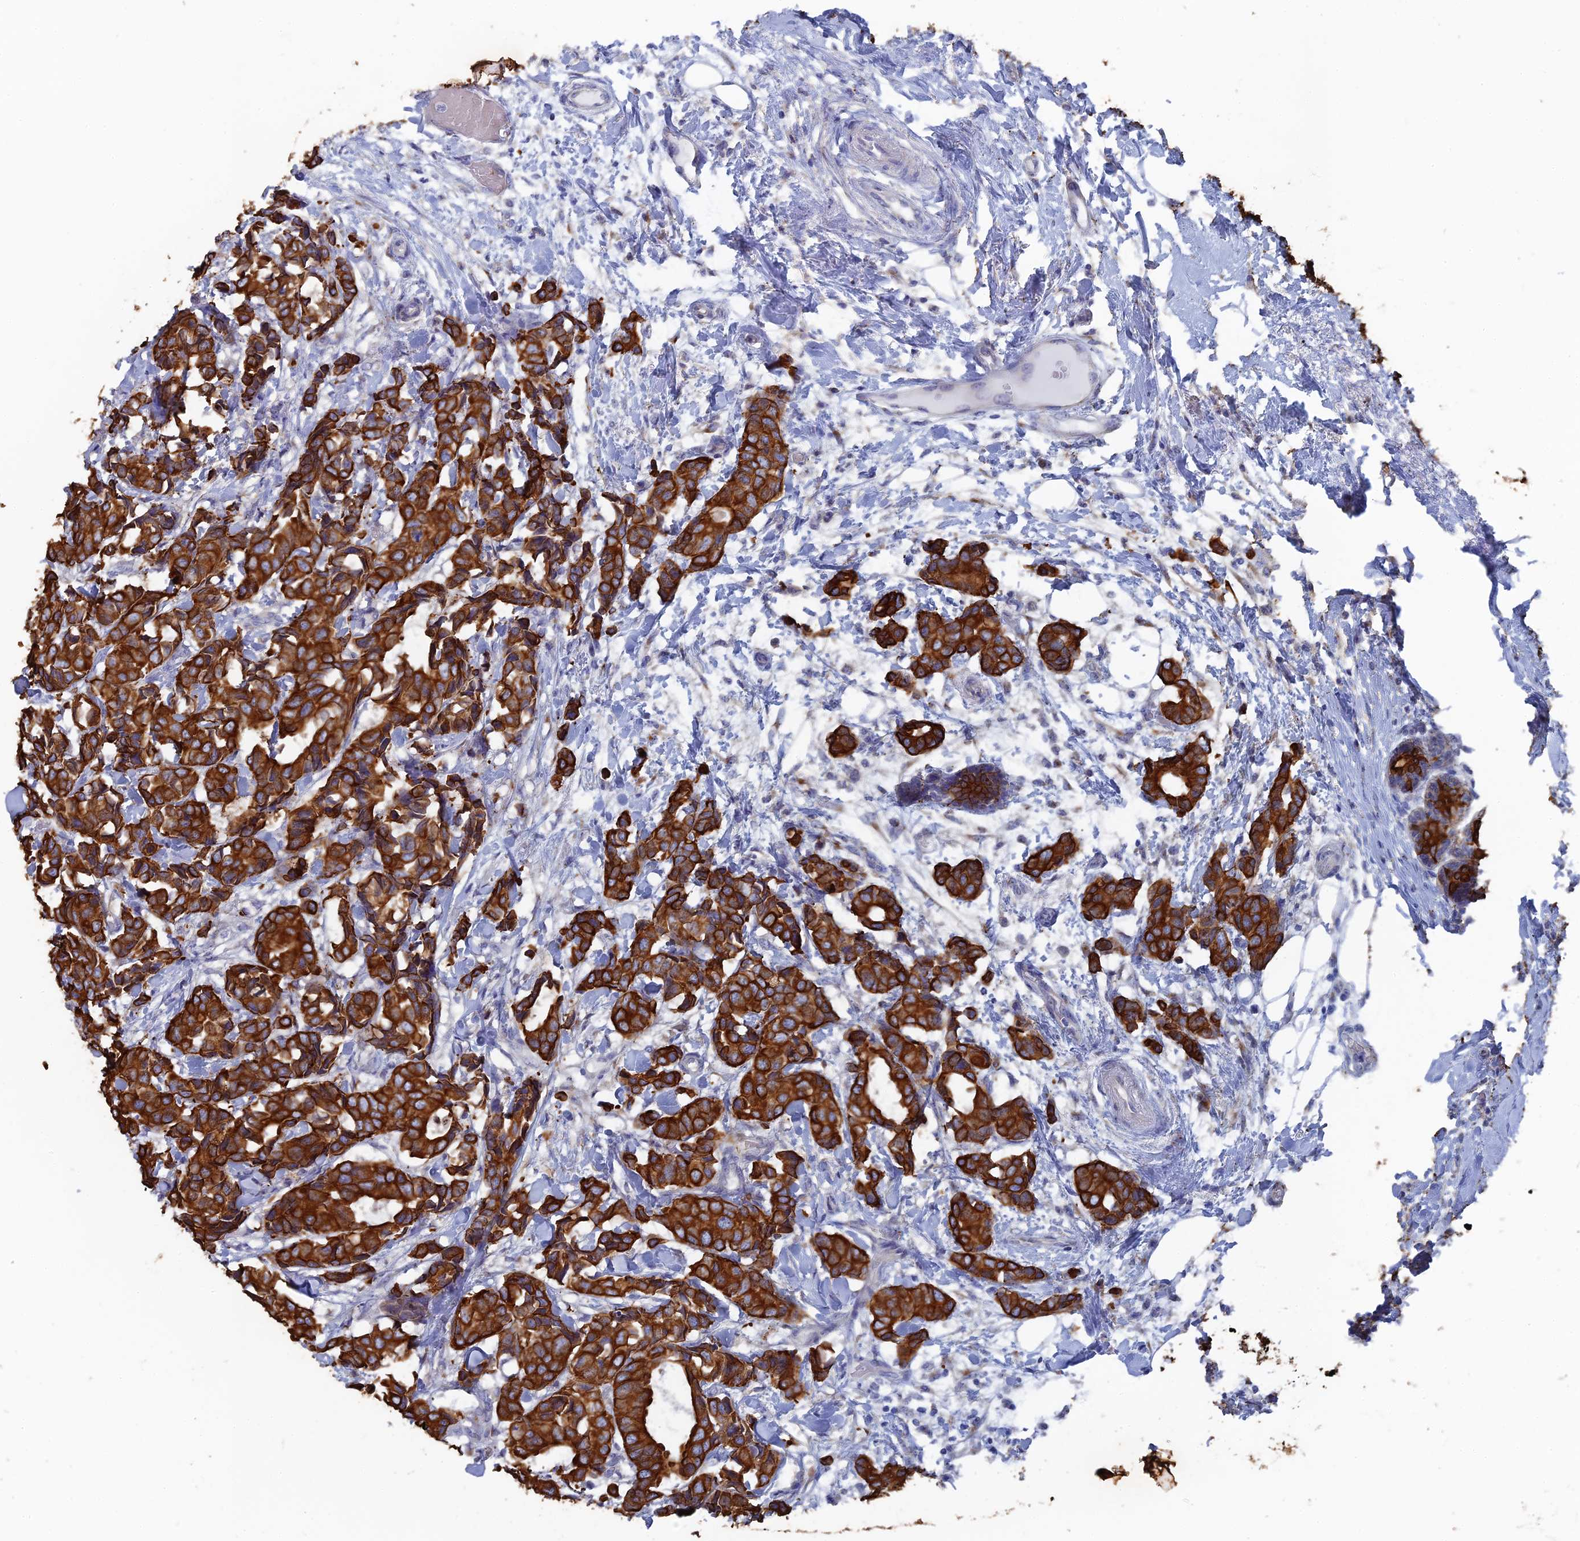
{"staining": {"intensity": "strong", "quantity": ">75%", "location": "cytoplasmic/membranous"}, "tissue": "breast cancer", "cell_type": "Tumor cells", "image_type": "cancer", "snomed": [{"axis": "morphology", "description": "Normal tissue, NOS"}, {"axis": "morphology", "description": "Duct carcinoma"}, {"axis": "topography", "description": "Breast"}], "caption": "Protein expression analysis of intraductal carcinoma (breast) displays strong cytoplasmic/membranous expression in about >75% of tumor cells.", "gene": "SRFBP1", "patient": {"sex": "female", "age": 87}}